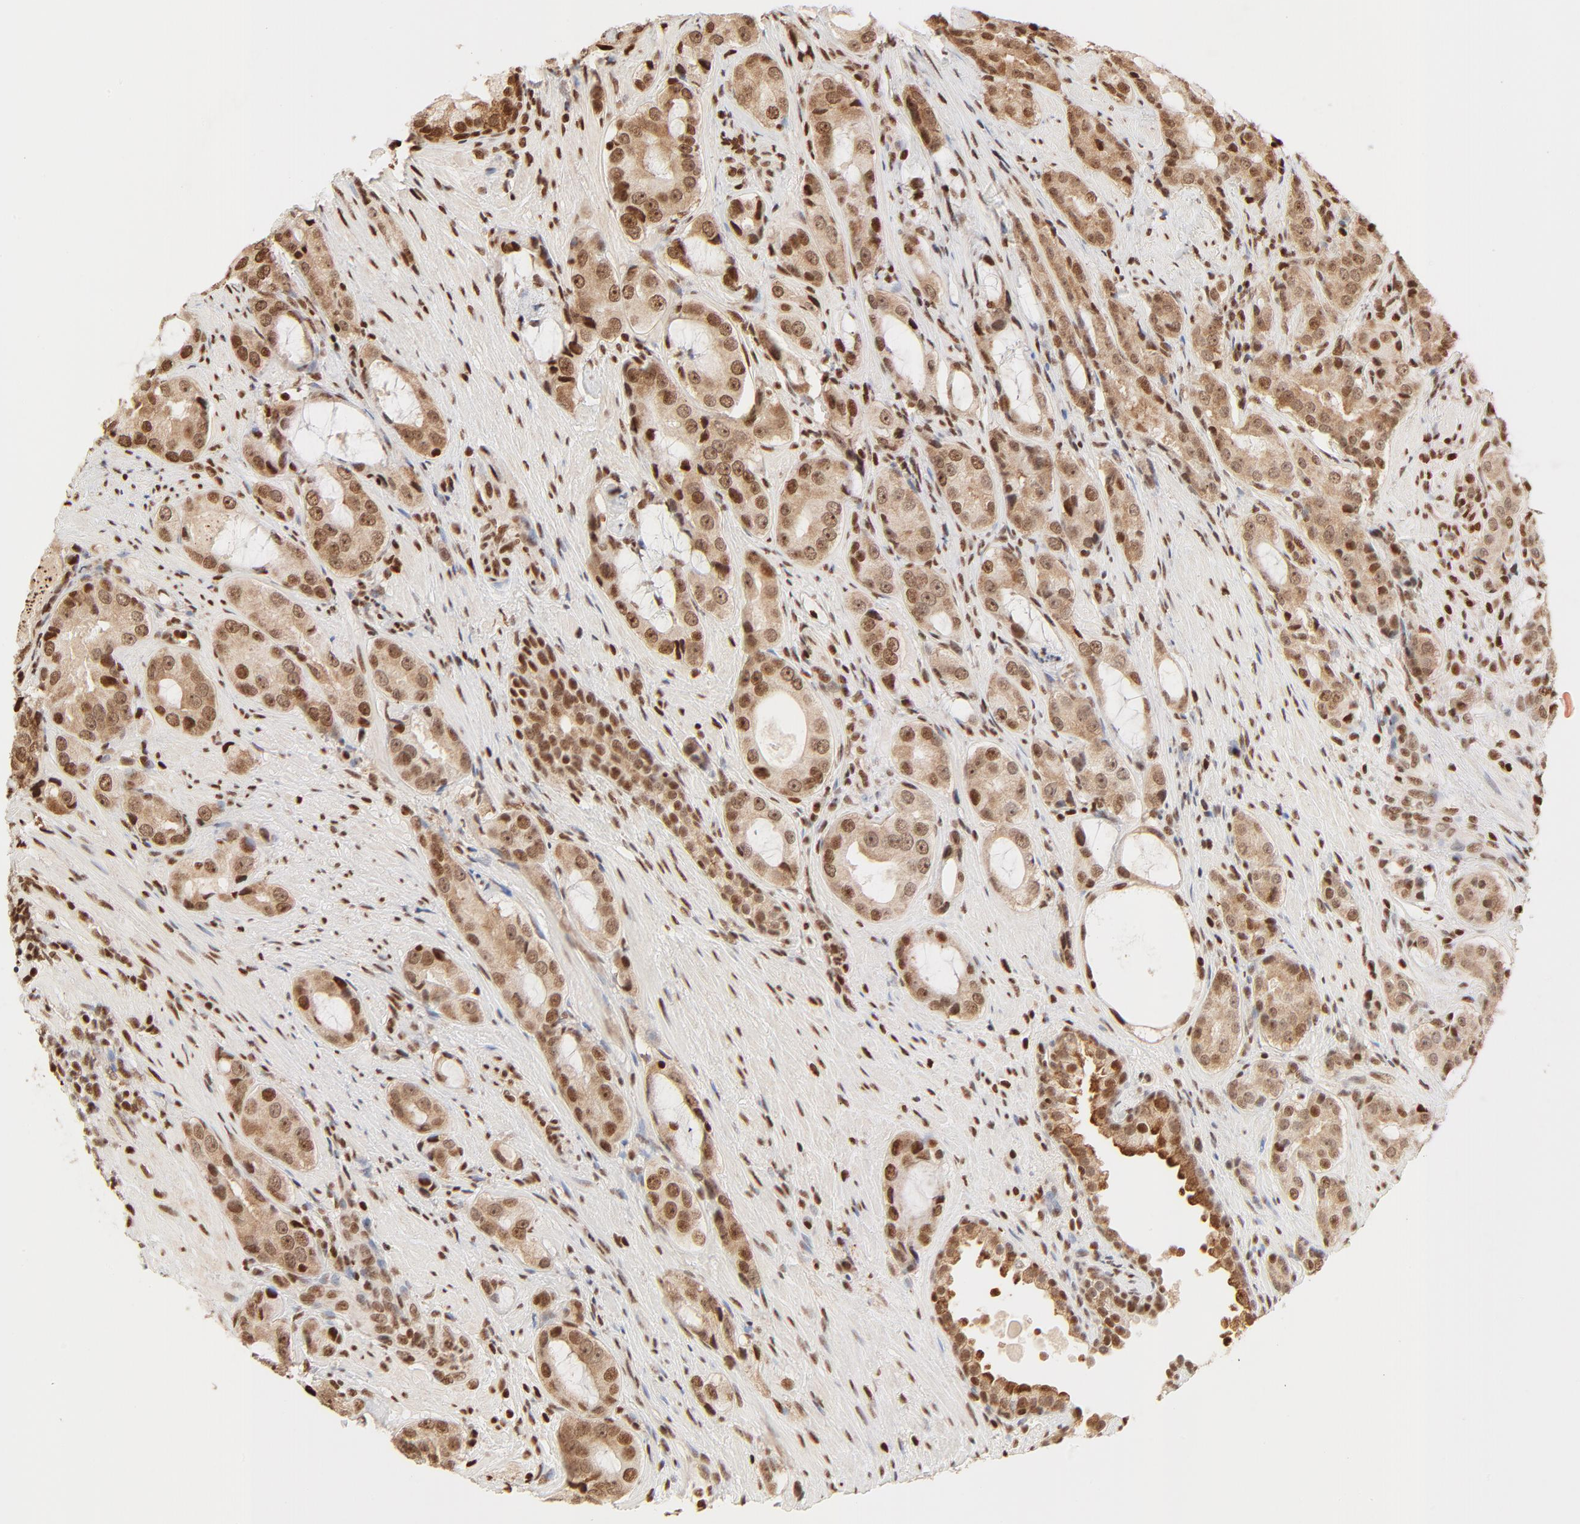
{"staining": {"intensity": "strong", "quantity": ">75%", "location": "cytoplasmic/membranous,nuclear"}, "tissue": "prostate cancer", "cell_type": "Tumor cells", "image_type": "cancer", "snomed": [{"axis": "morphology", "description": "Adenocarcinoma, High grade"}, {"axis": "topography", "description": "Prostate"}], "caption": "Immunohistochemistry image of human adenocarcinoma (high-grade) (prostate) stained for a protein (brown), which demonstrates high levels of strong cytoplasmic/membranous and nuclear positivity in about >75% of tumor cells.", "gene": "FAM50A", "patient": {"sex": "male", "age": 72}}